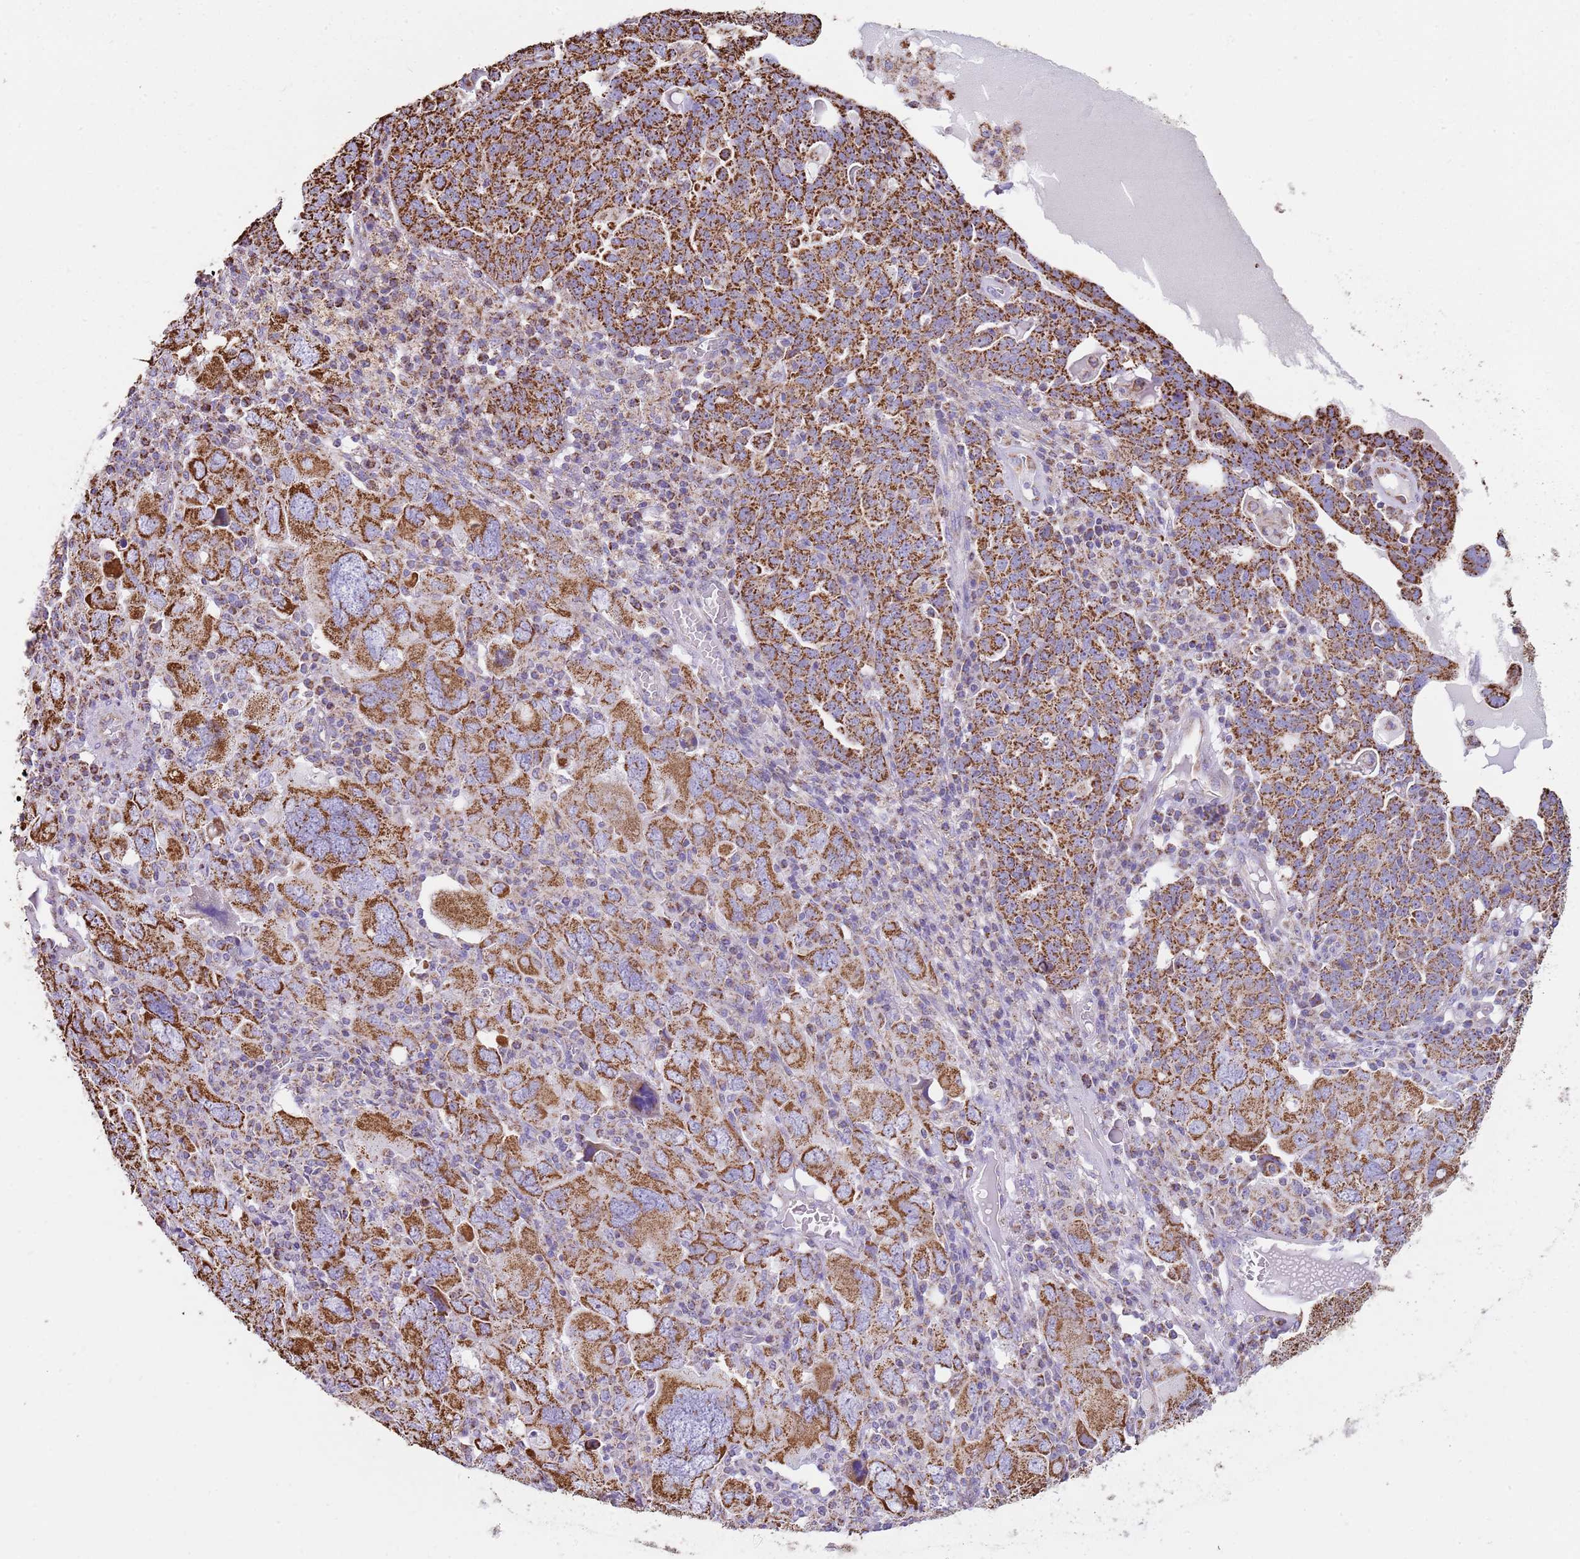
{"staining": {"intensity": "strong", "quantity": ">75%", "location": "cytoplasmic/membranous"}, "tissue": "ovarian cancer", "cell_type": "Tumor cells", "image_type": "cancer", "snomed": [{"axis": "morphology", "description": "Carcinoma, endometroid"}, {"axis": "topography", "description": "Ovary"}], "caption": "A brown stain labels strong cytoplasmic/membranous staining of a protein in endometroid carcinoma (ovarian) tumor cells.", "gene": "TTLL1", "patient": {"sex": "female", "age": 62}}